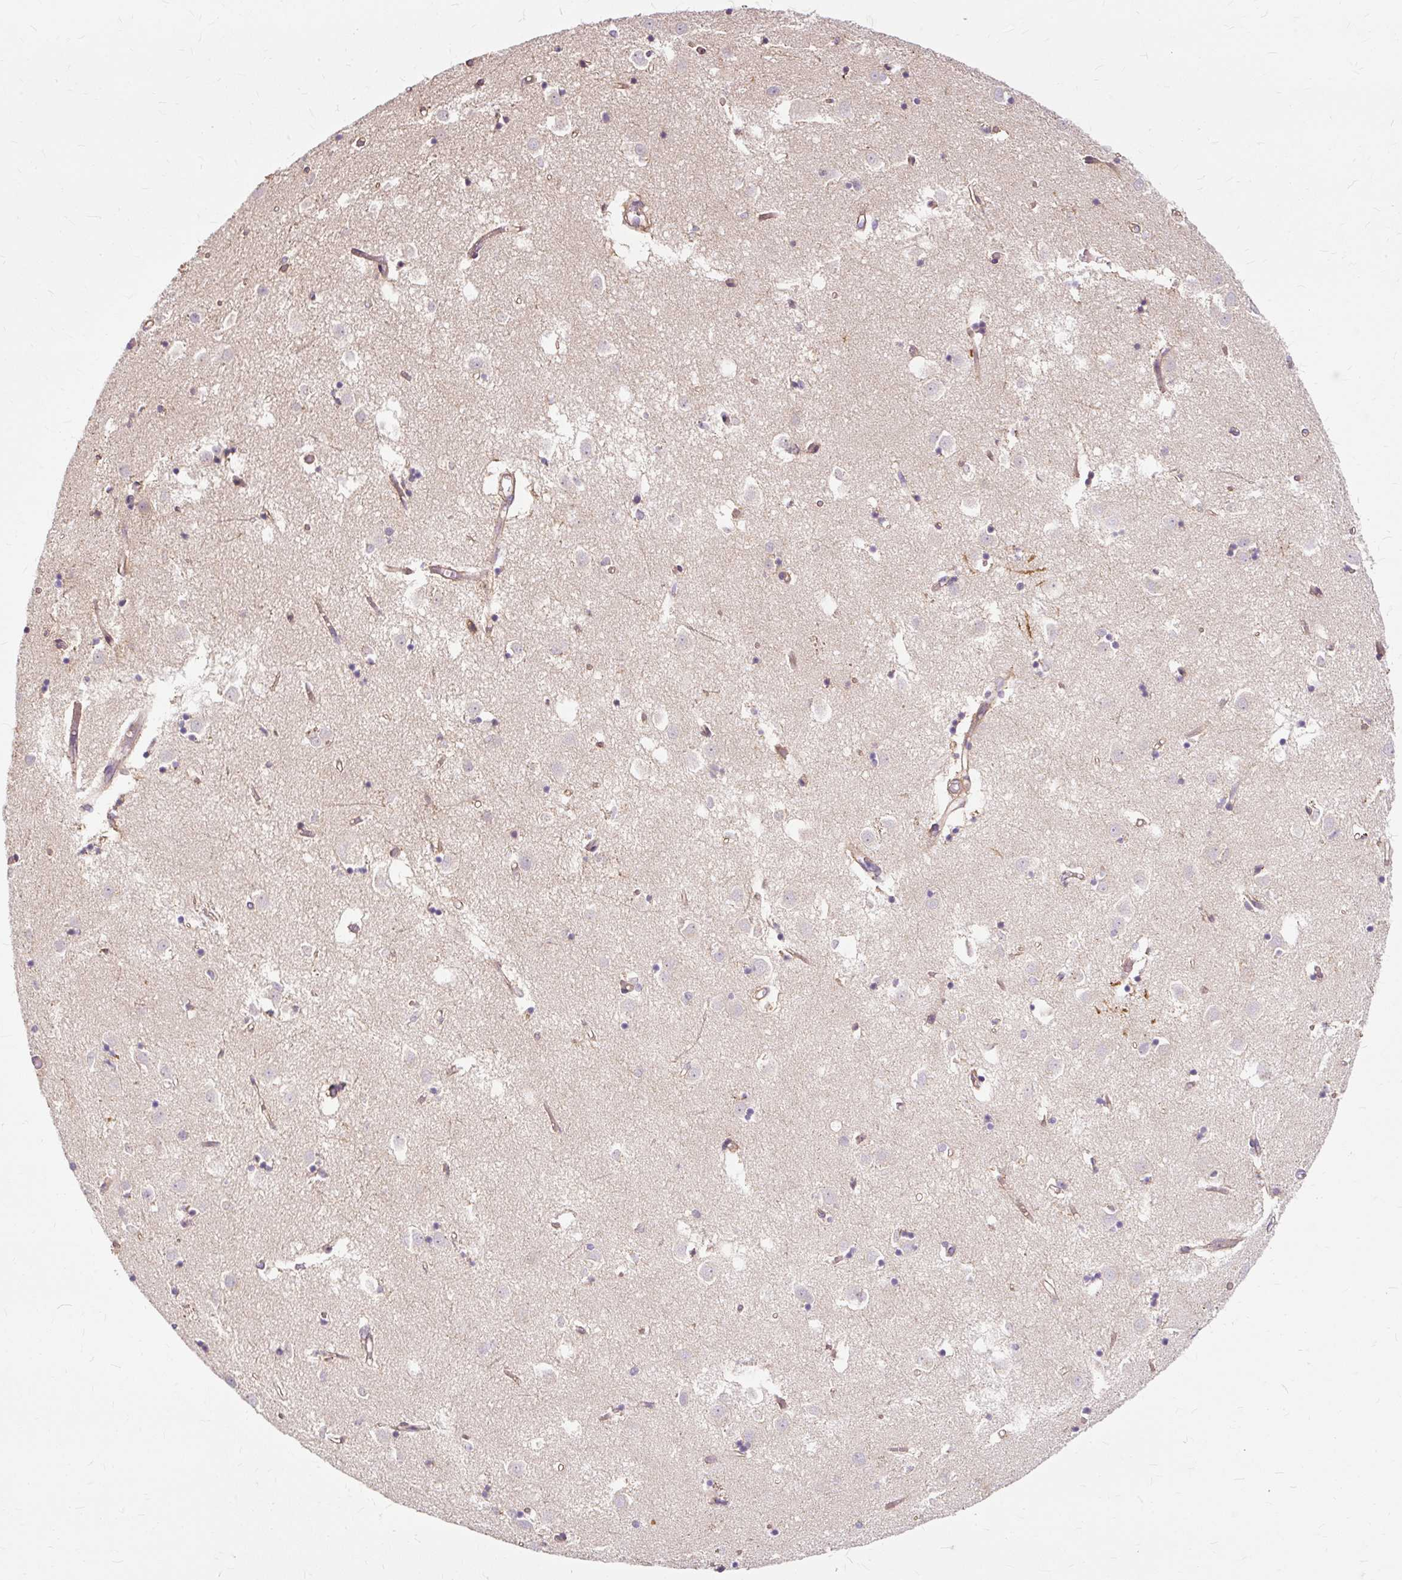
{"staining": {"intensity": "negative", "quantity": "none", "location": "none"}, "tissue": "caudate", "cell_type": "Glial cells", "image_type": "normal", "snomed": [{"axis": "morphology", "description": "Normal tissue, NOS"}, {"axis": "topography", "description": "Lateral ventricle wall"}], "caption": "DAB immunohistochemical staining of benign caudate displays no significant positivity in glial cells.", "gene": "TSPAN8", "patient": {"sex": "male", "age": 70}}